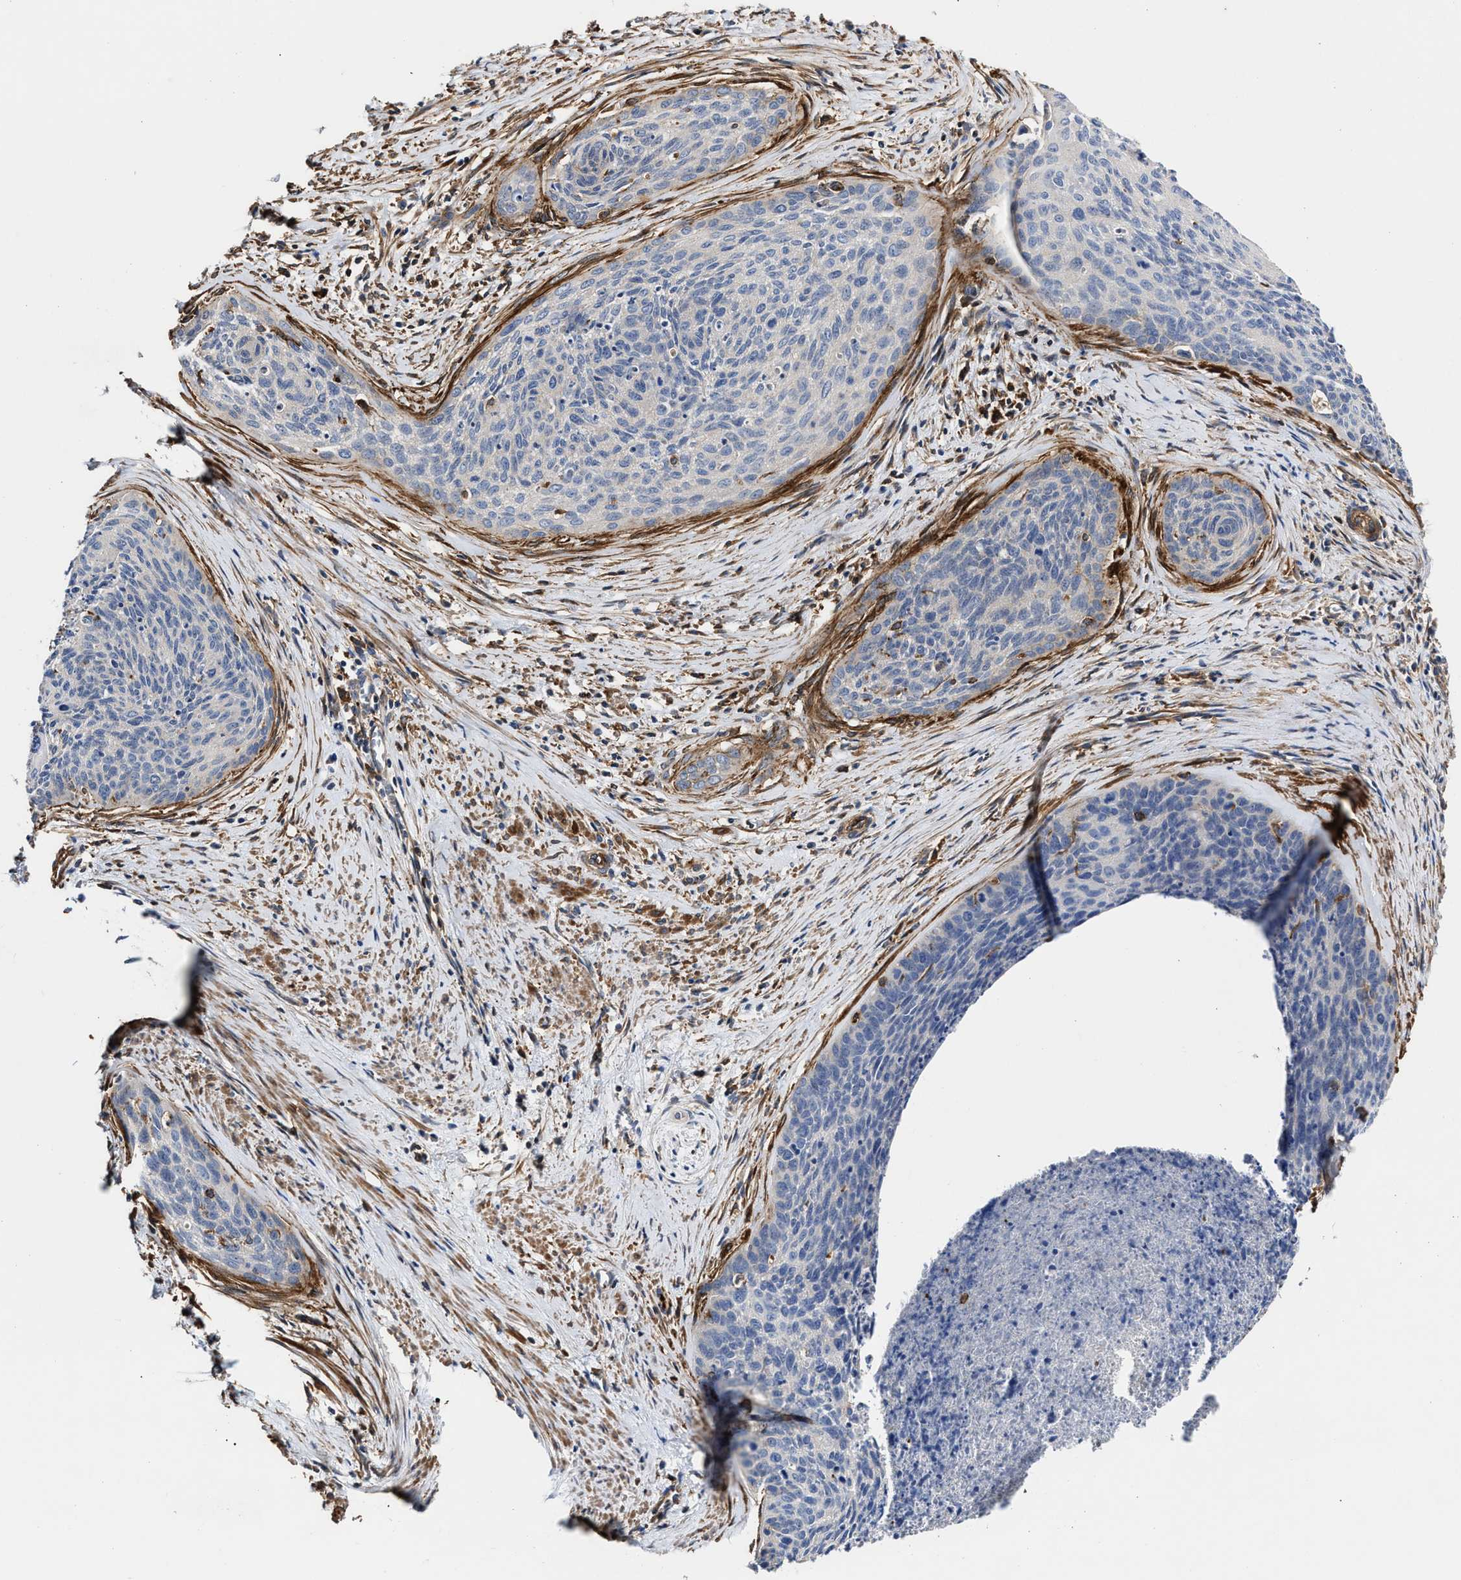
{"staining": {"intensity": "negative", "quantity": "none", "location": "none"}, "tissue": "cervical cancer", "cell_type": "Tumor cells", "image_type": "cancer", "snomed": [{"axis": "morphology", "description": "Squamous cell carcinoma, NOS"}, {"axis": "topography", "description": "Cervix"}], "caption": "This is a photomicrograph of IHC staining of cervical squamous cell carcinoma, which shows no positivity in tumor cells.", "gene": "HS3ST5", "patient": {"sex": "female", "age": 55}}